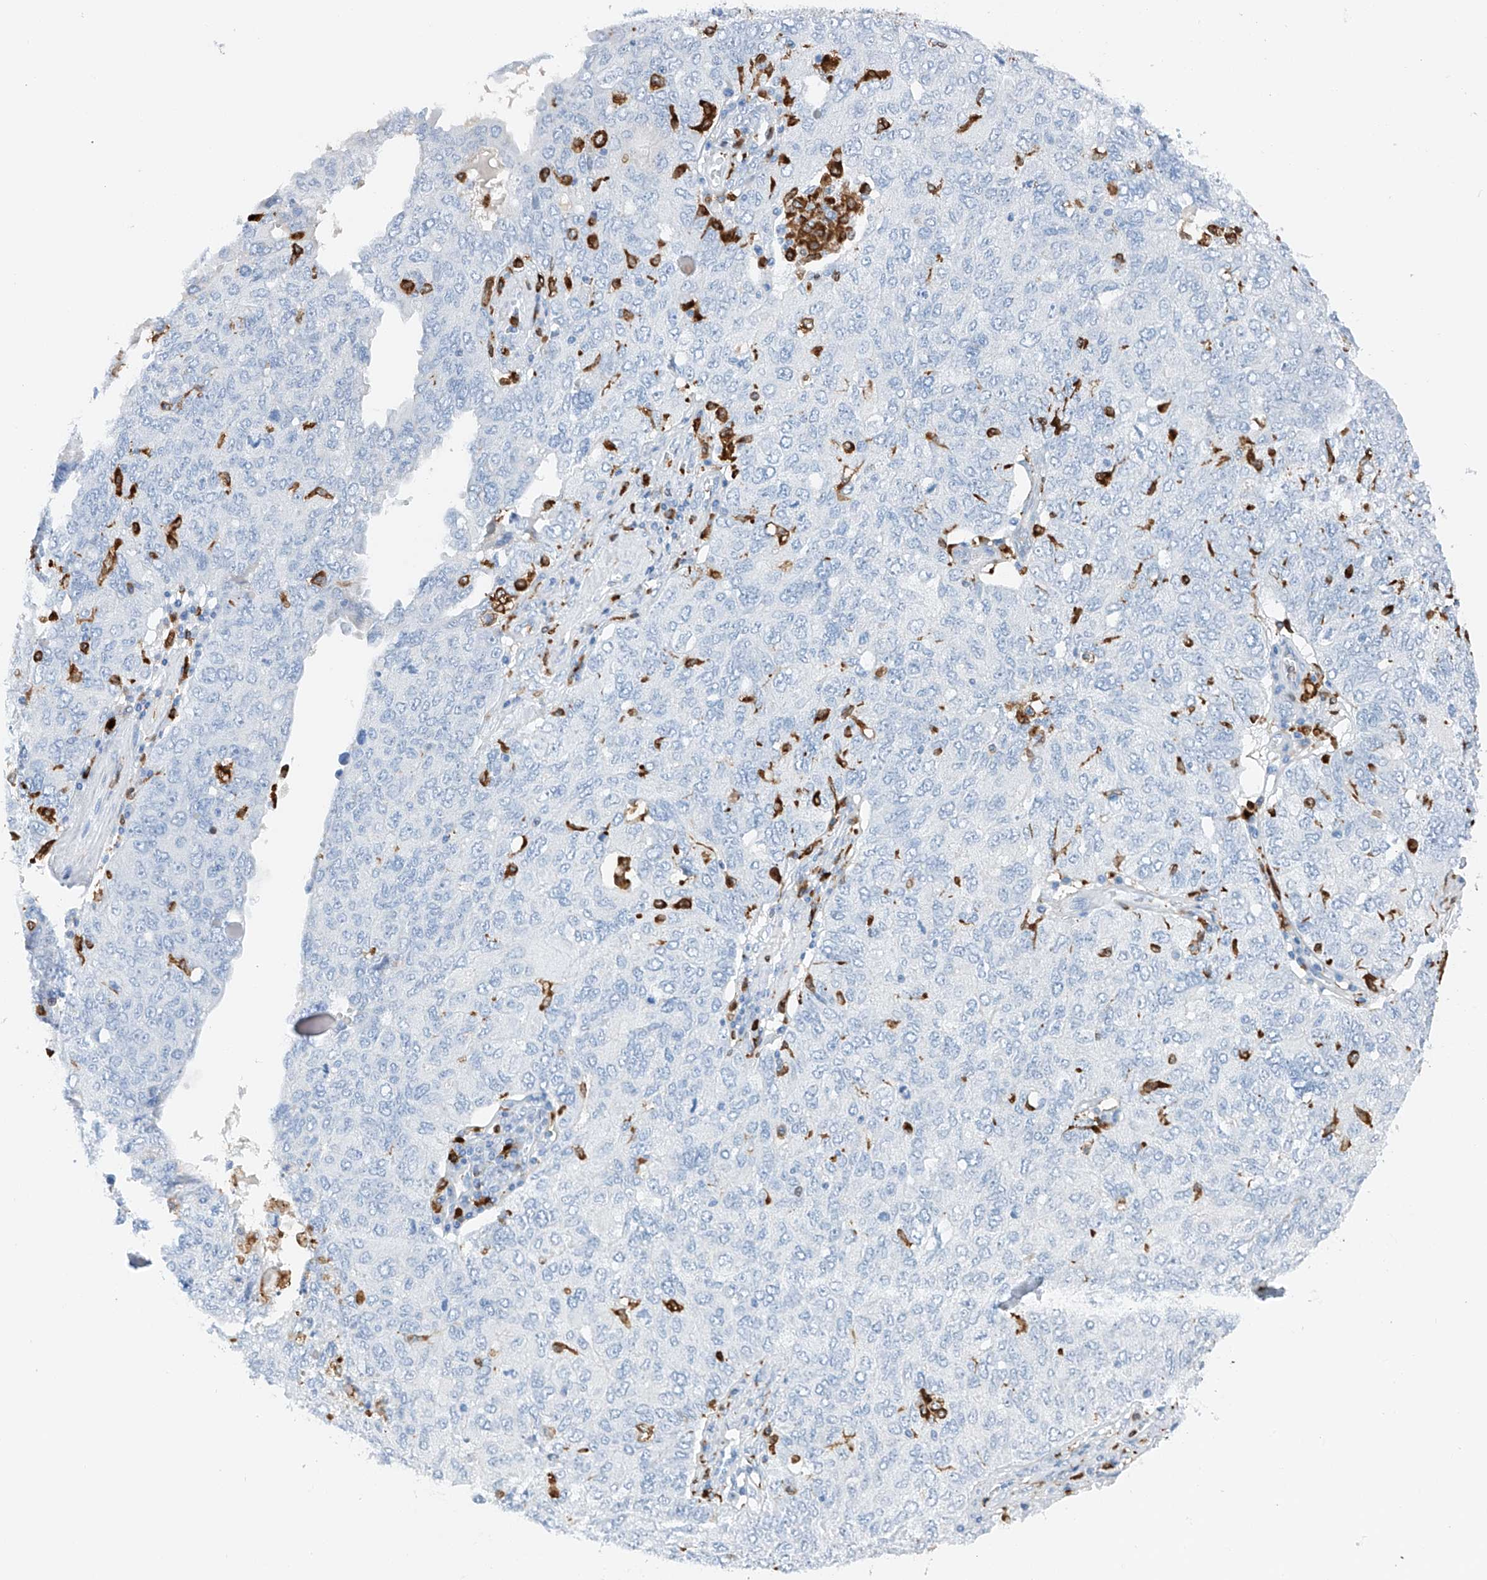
{"staining": {"intensity": "negative", "quantity": "none", "location": "none"}, "tissue": "ovarian cancer", "cell_type": "Tumor cells", "image_type": "cancer", "snomed": [{"axis": "morphology", "description": "Carcinoma, endometroid"}, {"axis": "topography", "description": "Ovary"}], "caption": "Endometroid carcinoma (ovarian) stained for a protein using immunohistochemistry (IHC) shows no positivity tumor cells.", "gene": "TBXAS1", "patient": {"sex": "female", "age": 62}}